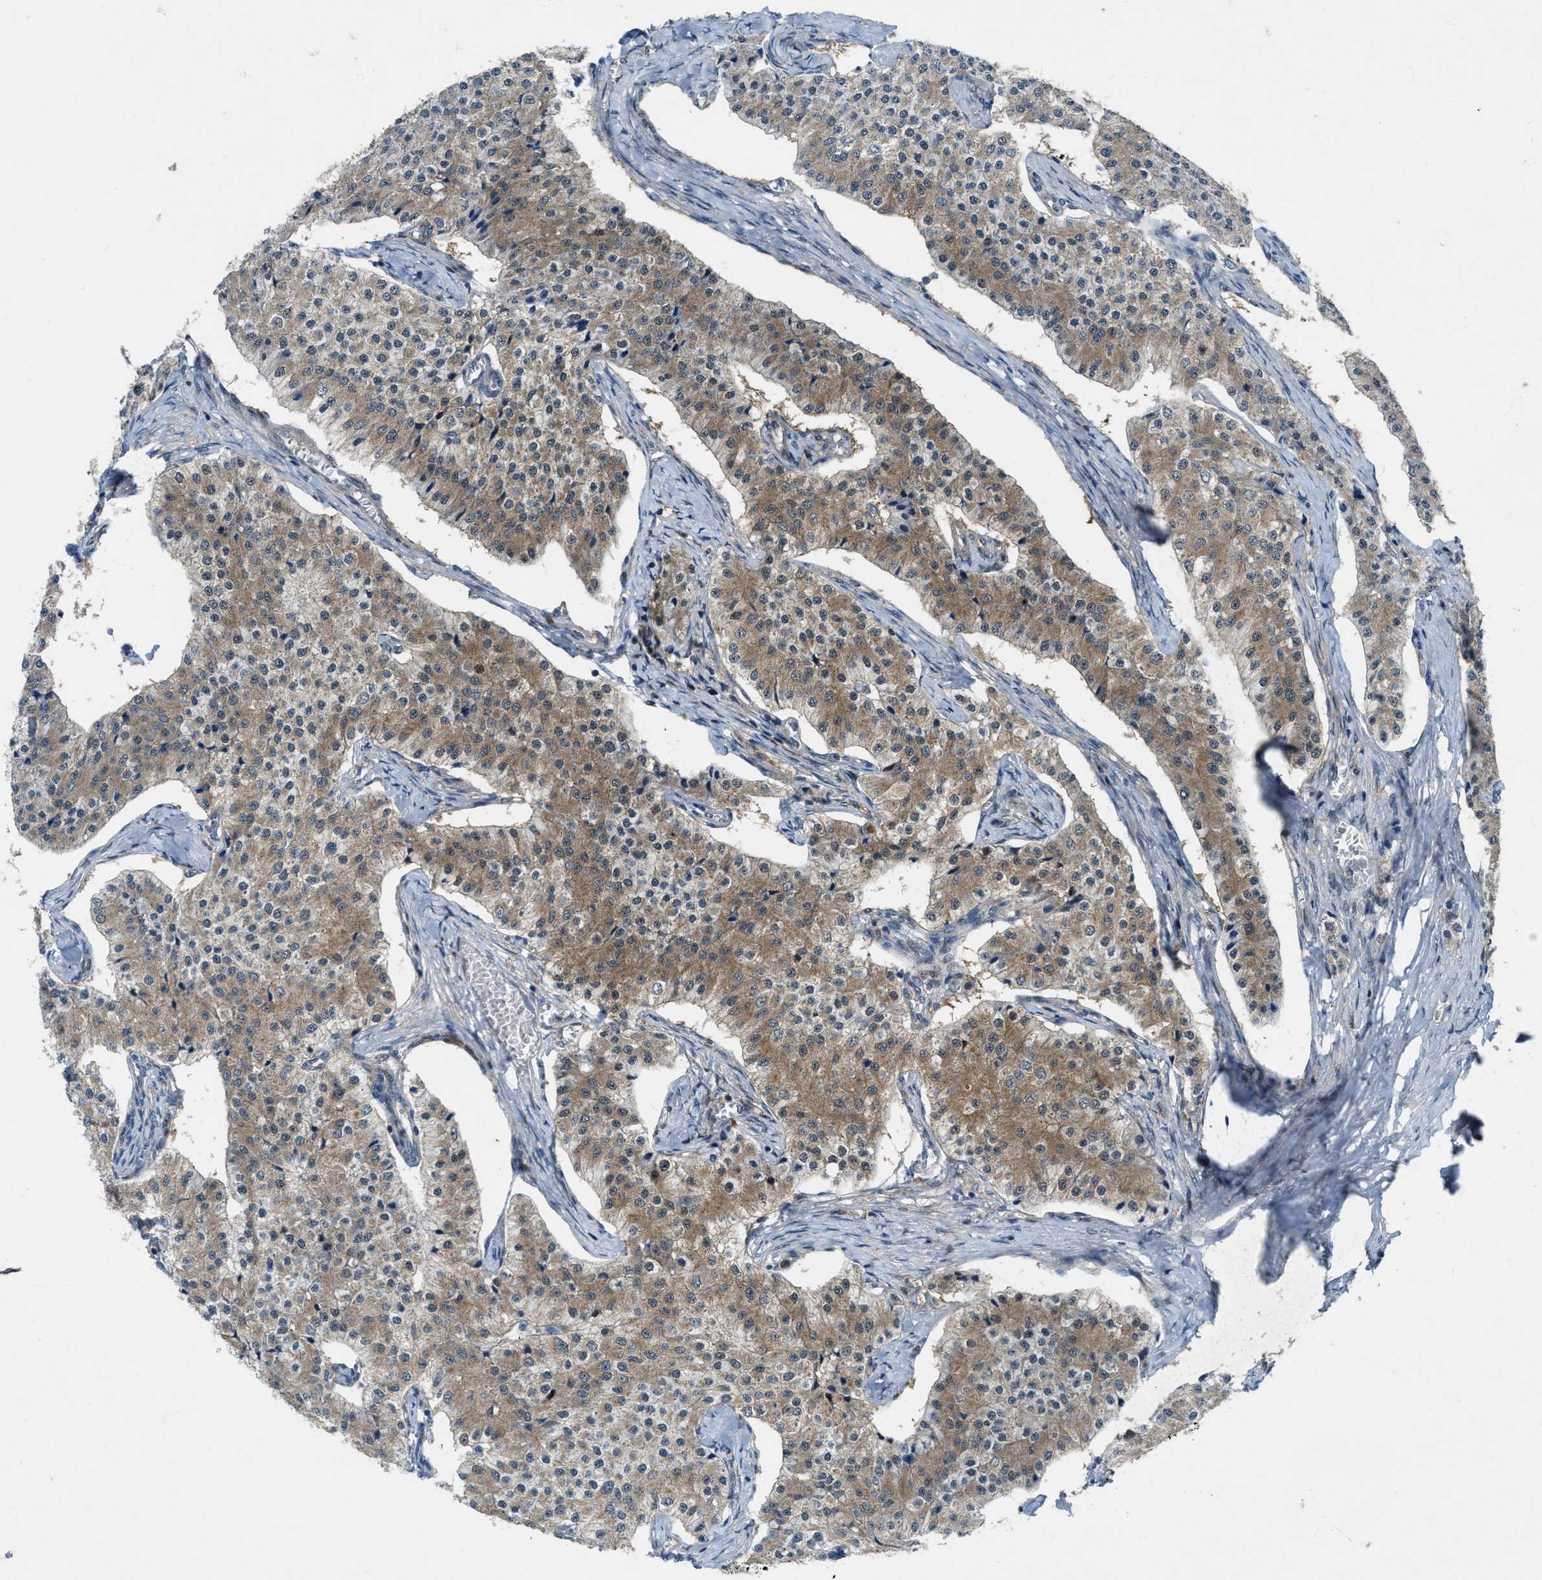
{"staining": {"intensity": "moderate", "quantity": ">75%", "location": "cytoplasmic/membranous"}, "tissue": "carcinoid", "cell_type": "Tumor cells", "image_type": "cancer", "snomed": [{"axis": "morphology", "description": "Carcinoid, malignant, NOS"}, {"axis": "topography", "description": "Colon"}], "caption": "IHC micrograph of neoplastic tissue: human carcinoid stained using immunohistochemistry (IHC) displays medium levels of moderate protein expression localized specifically in the cytoplasmic/membranous of tumor cells, appearing as a cytoplasmic/membranous brown color.", "gene": "LRRC72", "patient": {"sex": "female", "age": 52}}